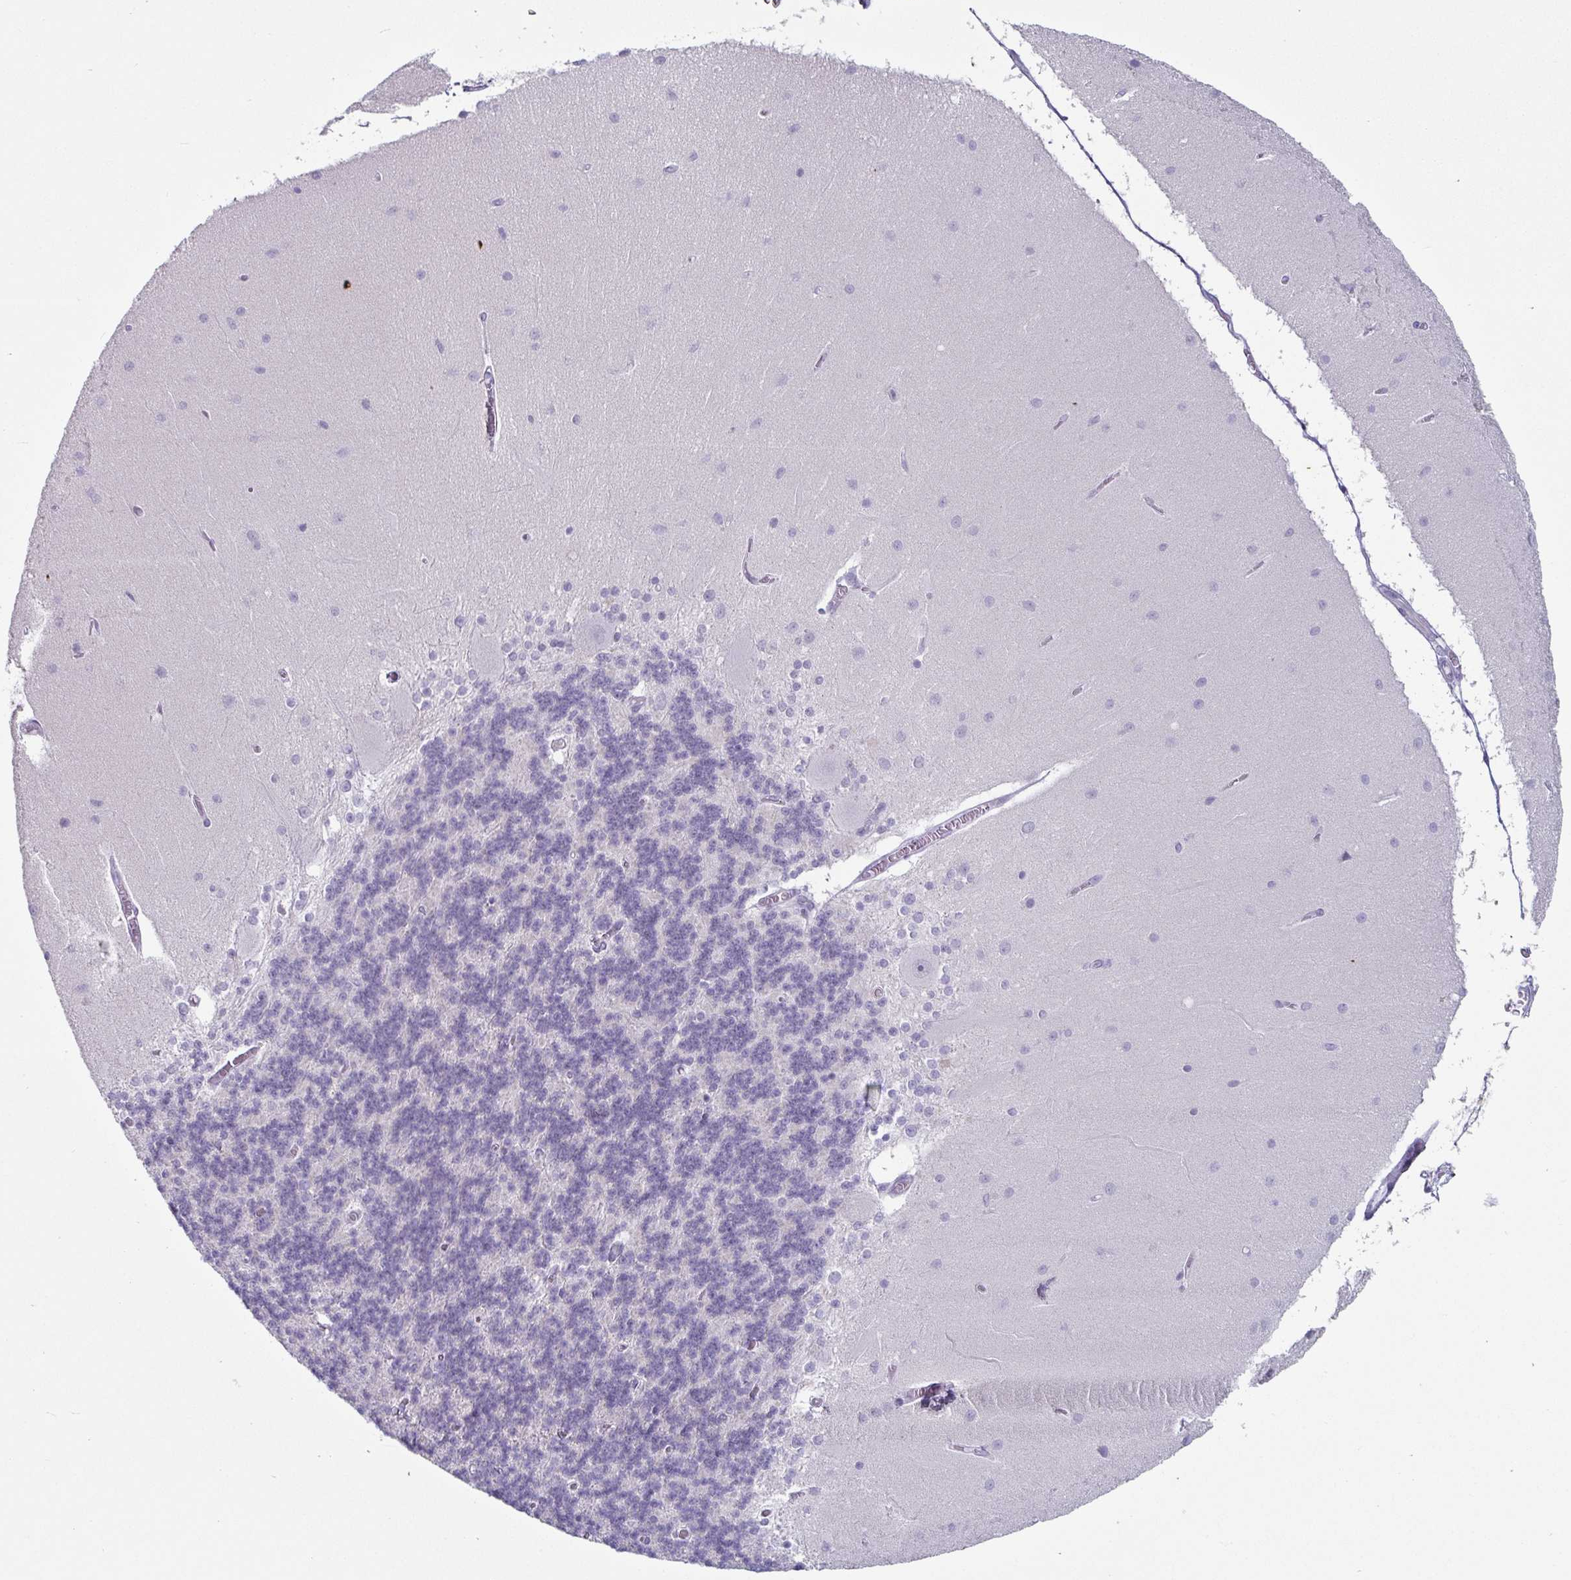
{"staining": {"intensity": "negative", "quantity": "none", "location": "none"}, "tissue": "cerebellum", "cell_type": "Cells in granular layer", "image_type": "normal", "snomed": [{"axis": "morphology", "description": "Normal tissue, NOS"}, {"axis": "topography", "description": "Cerebellum"}], "caption": "Immunohistochemical staining of normal human cerebellum exhibits no significant positivity in cells in granular layer. (DAB (3,3'-diaminobenzidine) IHC, high magnification).", "gene": "VSIG10L", "patient": {"sex": "female", "age": 54}}